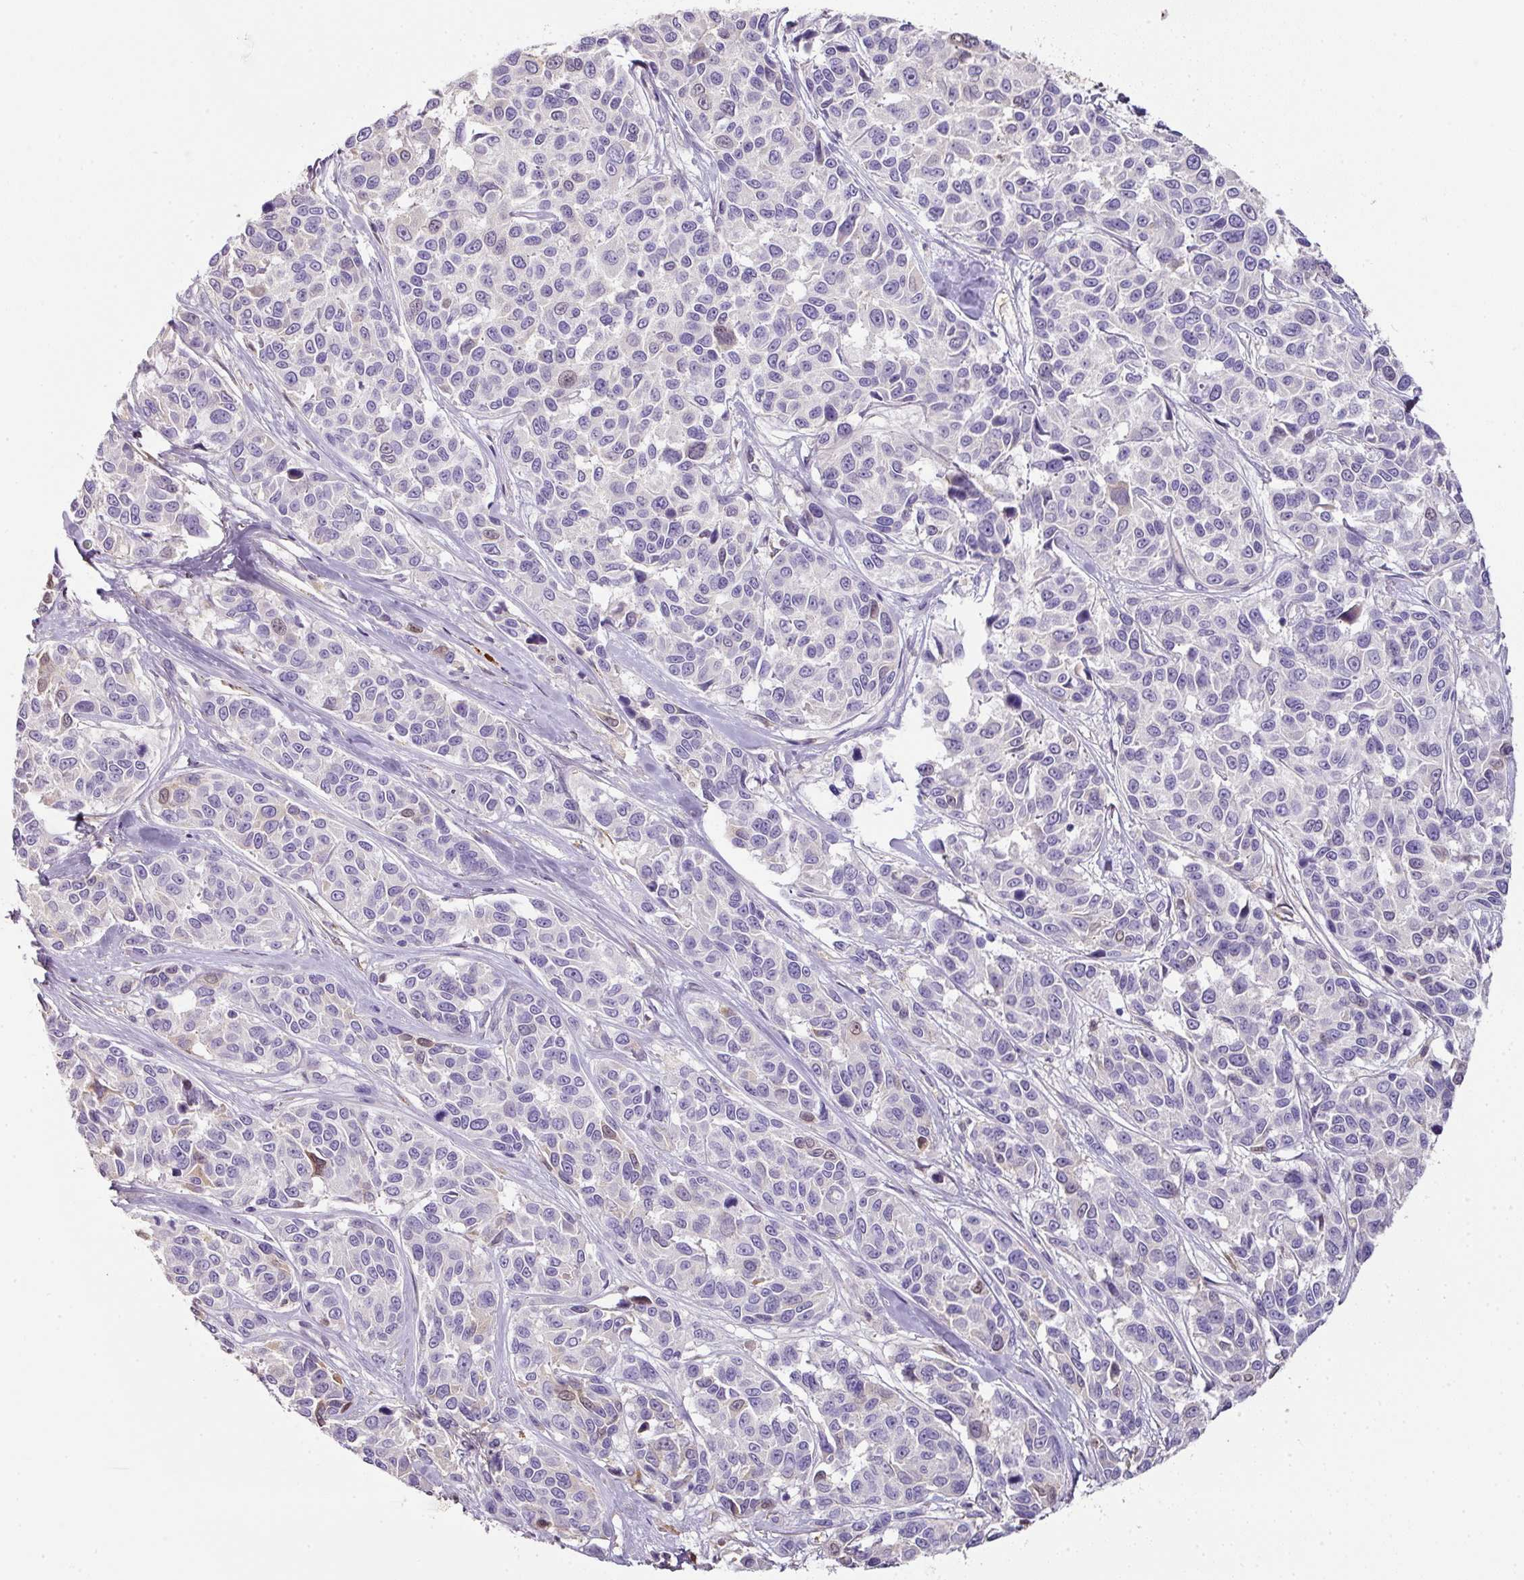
{"staining": {"intensity": "negative", "quantity": "none", "location": "none"}, "tissue": "melanoma", "cell_type": "Tumor cells", "image_type": "cancer", "snomed": [{"axis": "morphology", "description": "Malignant melanoma, NOS"}, {"axis": "topography", "description": "Skin"}], "caption": "Immunohistochemistry micrograph of neoplastic tissue: human melanoma stained with DAB (3,3'-diaminobenzidine) shows no significant protein positivity in tumor cells.", "gene": "CCZ1", "patient": {"sex": "female", "age": 66}}